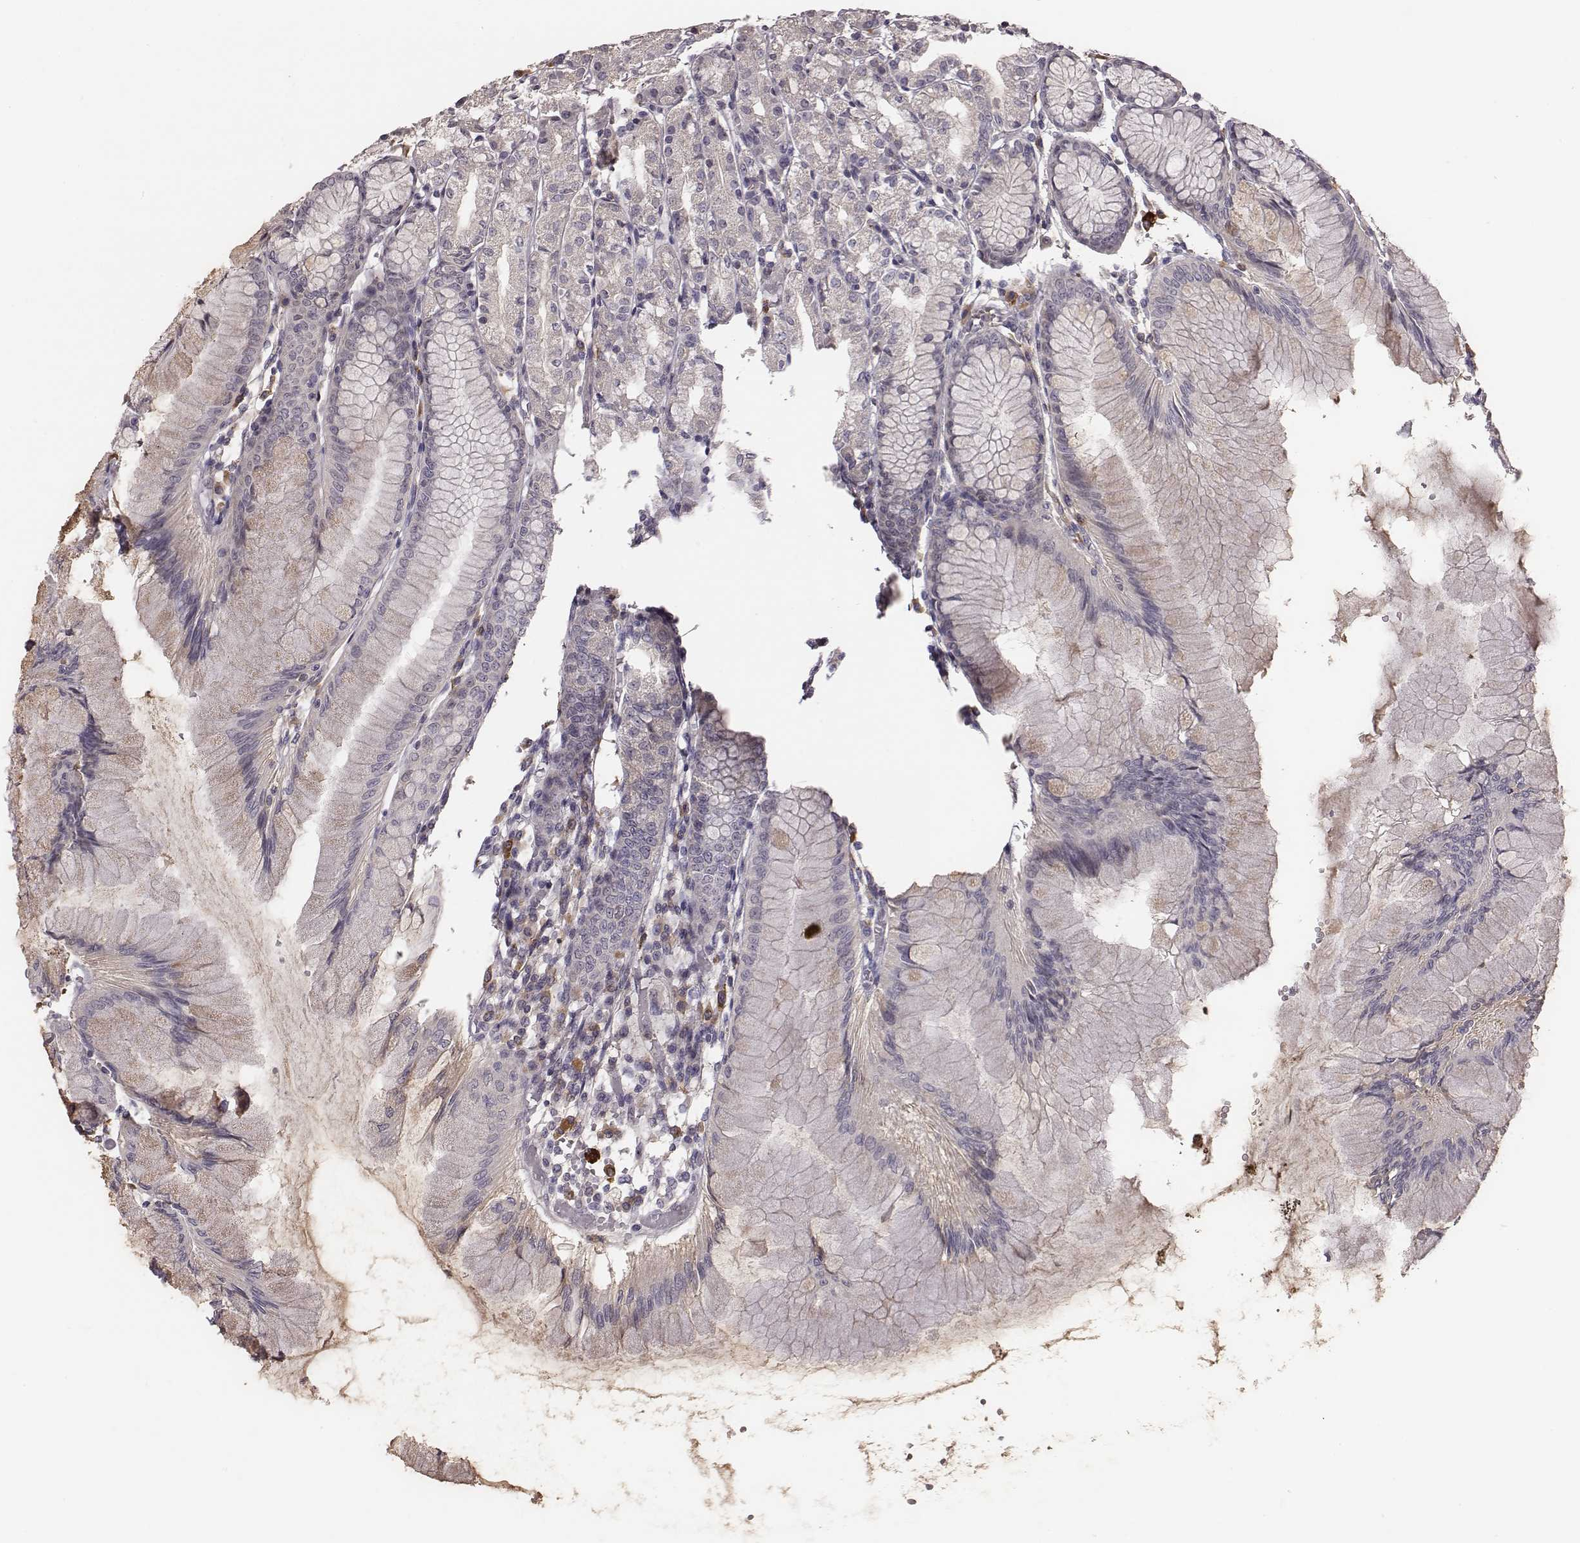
{"staining": {"intensity": "negative", "quantity": "none", "location": "none"}, "tissue": "stomach", "cell_type": "Glandular cells", "image_type": "normal", "snomed": [{"axis": "morphology", "description": "Normal tissue, NOS"}, {"axis": "topography", "description": "Stomach"}], "caption": "The image displays no significant positivity in glandular cells of stomach. (Stains: DAB (3,3'-diaminobenzidine) immunohistochemistry (IHC) with hematoxylin counter stain, Microscopy: brightfield microscopy at high magnification).", "gene": "SLC22A6", "patient": {"sex": "female", "age": 57}}